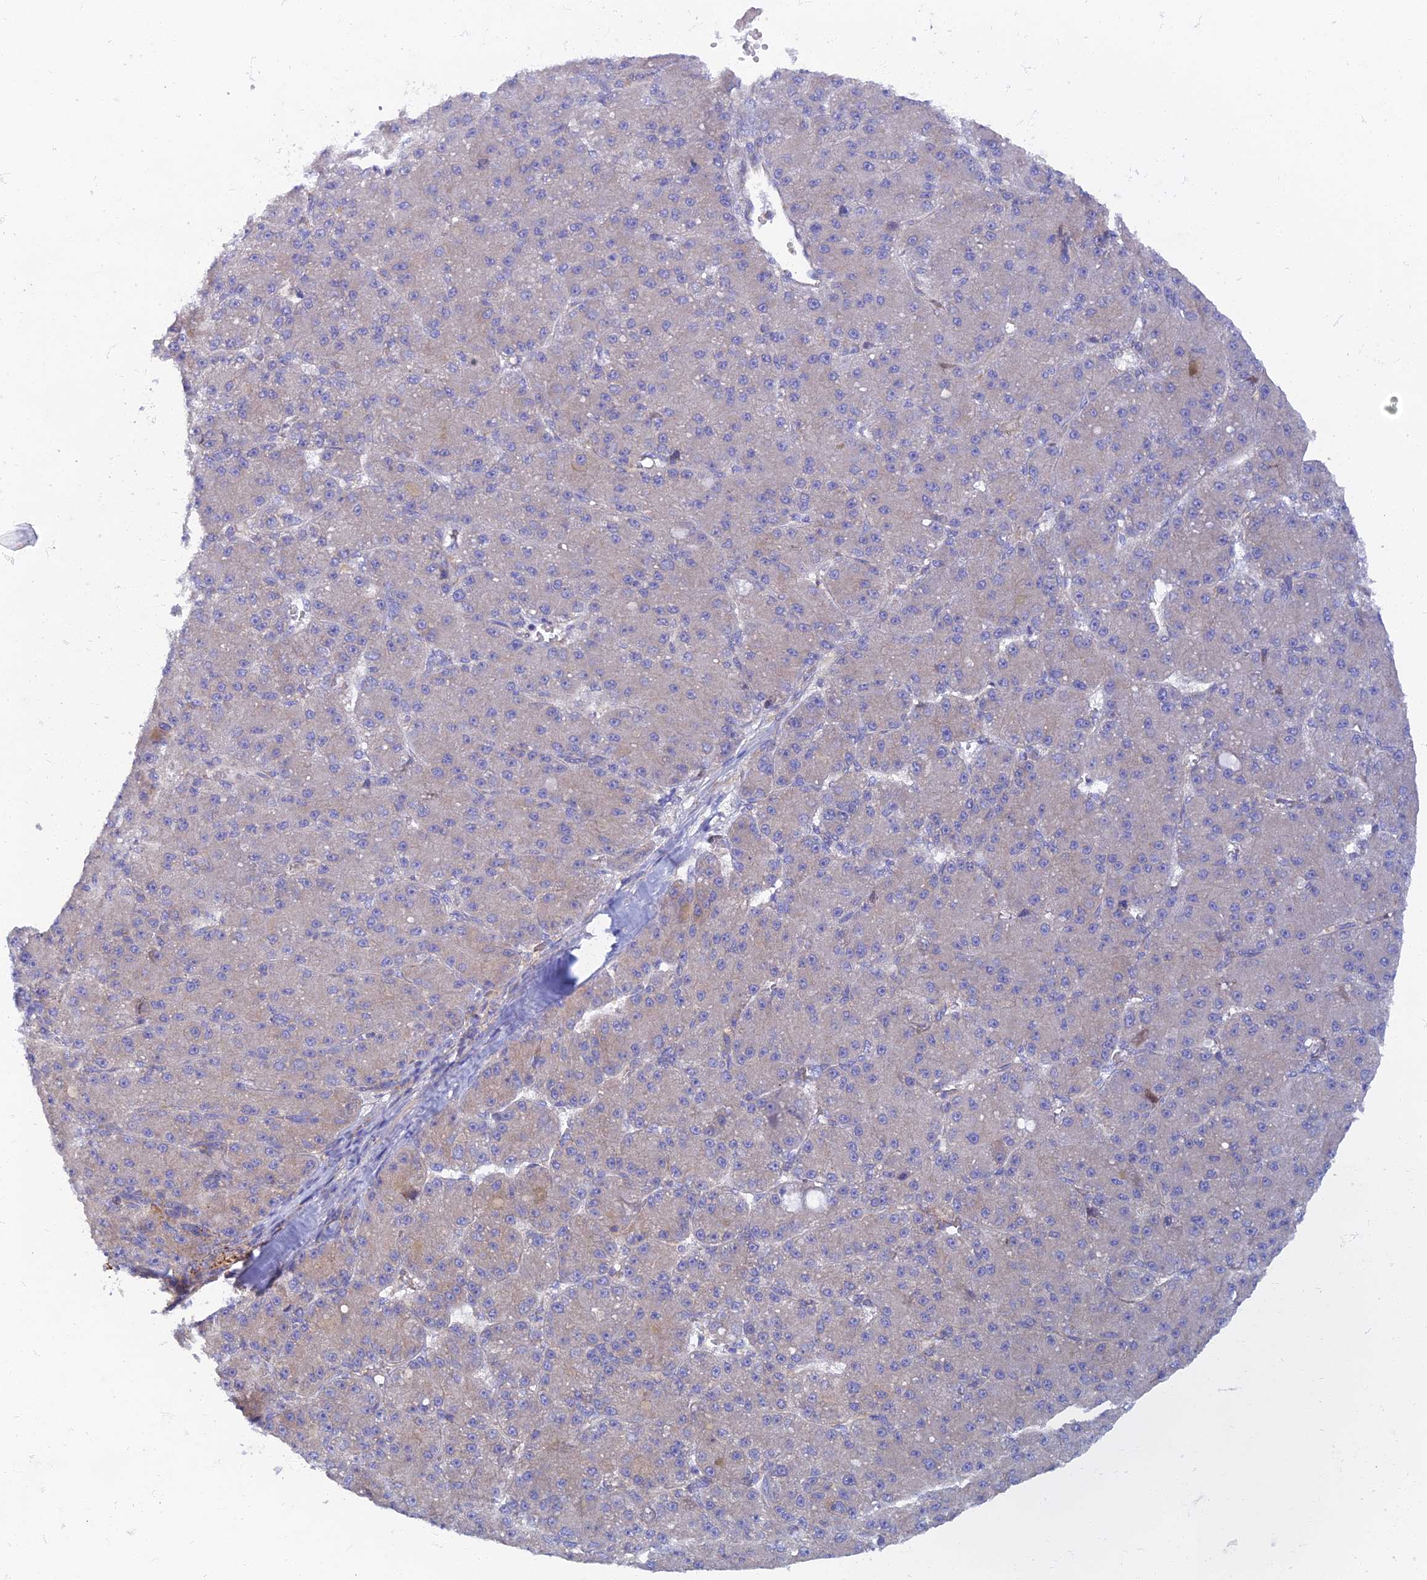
{"staining": {"intensity": "weak", "quantity": "<25%", "location": "cytoplasmic/membranous"}, "tissue": "liver cancer", "cell_type": "Tumor cells", "image_type": "cancer", "snomed": [{"axis": "morphology", "description": "Carcinoma, Hepatocellular, NOS"}, {"axis": "topography", "description": "Liver"}], "caption": "A micrograph of liver cancer (hepatocellular carcinoma) stained for a protein exhibits no brown staining in tumor cells.", "gene": "TMEM44", "patient": {"sex": "male", "age": 67}}